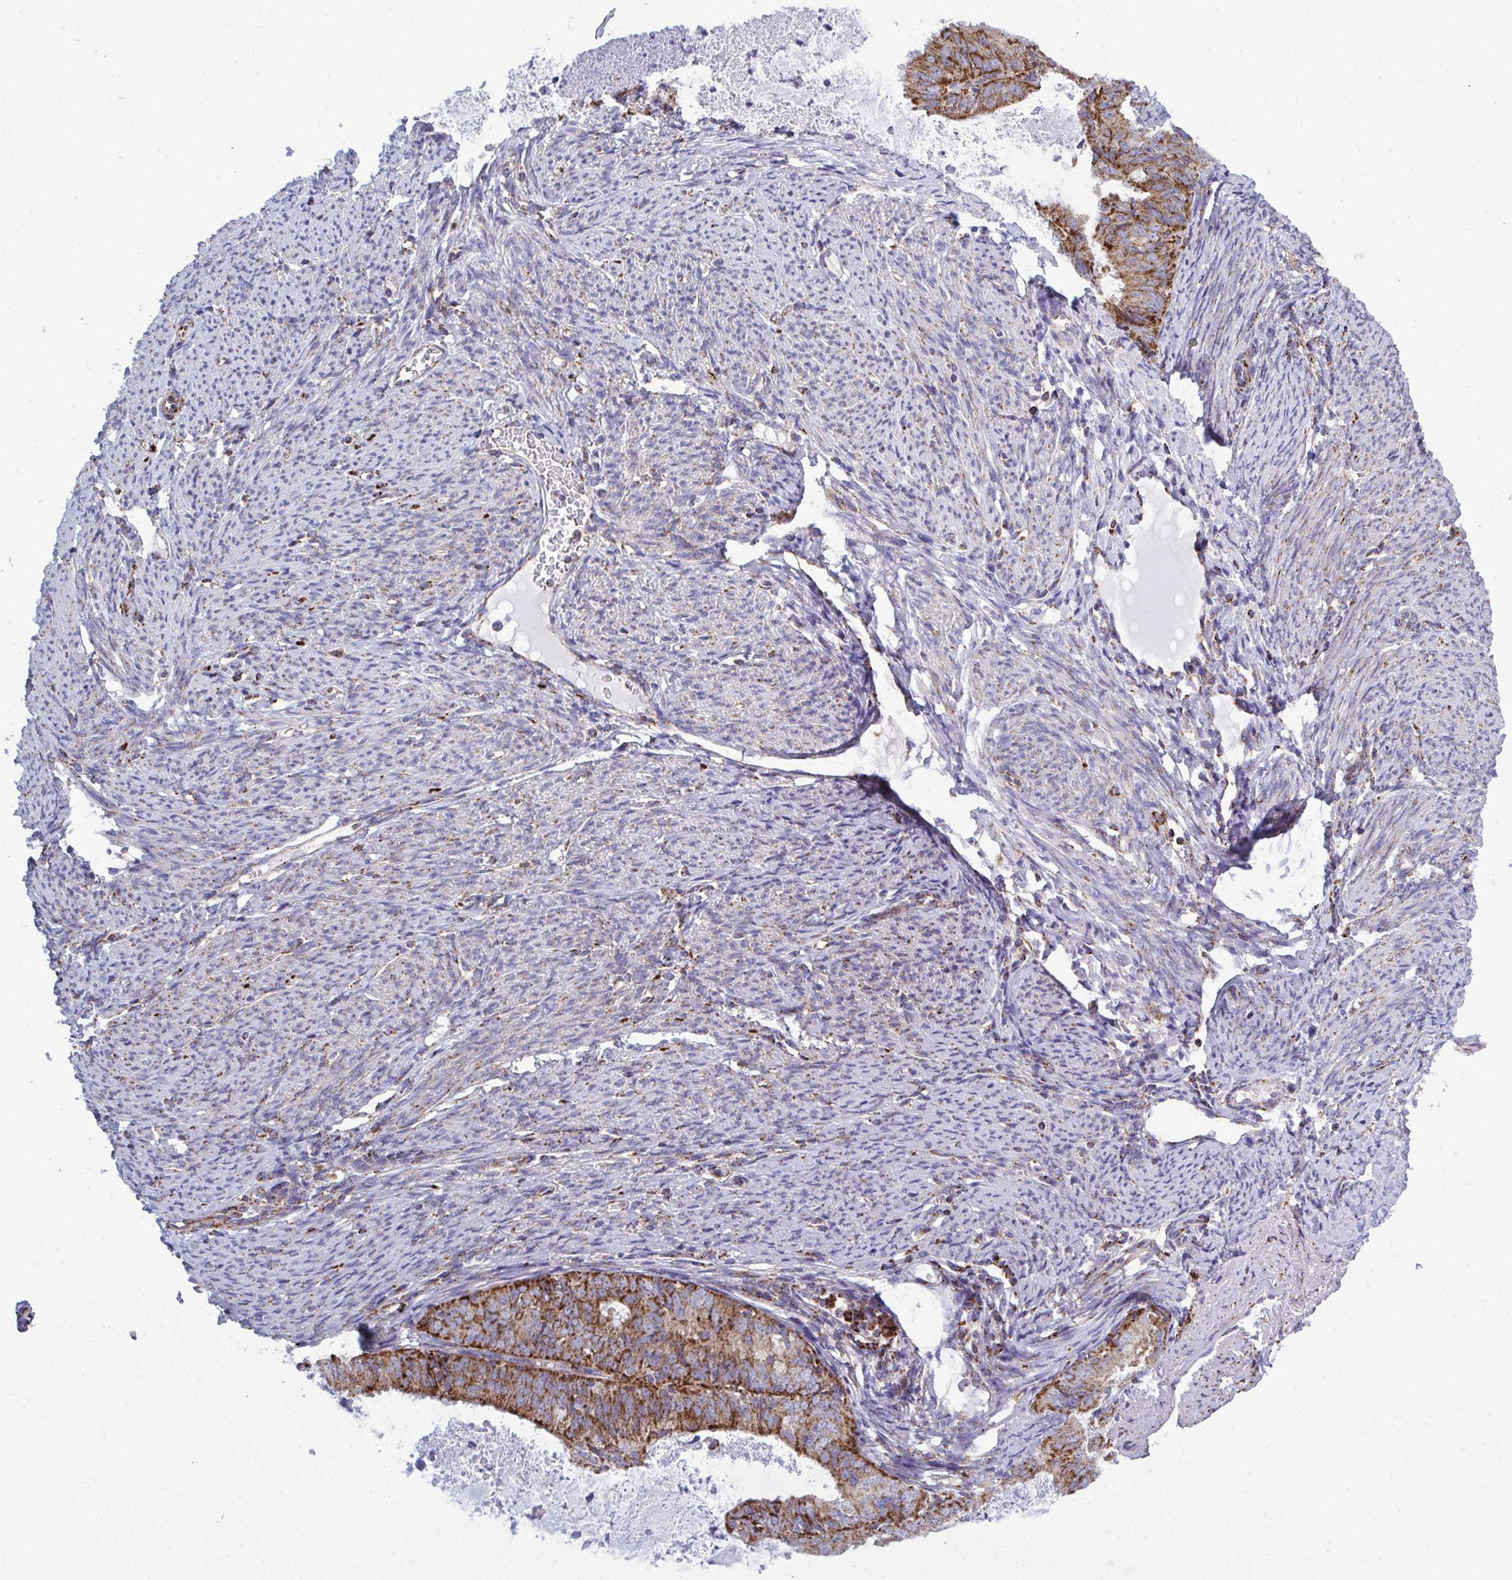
{"staining": {"intensity": "strong", "quantity": ">75%", "location": "cytoplasmic/membranous"}, "tissue": "endometrial cancer", "cell_type": "Tumor cells", "image_type": "cancer", "snomed": [{"axis": "morphology", "description": "Adenocarcinoma, NOS"}, {"axis": "topography", "description": "Endometrium"}], "caption": "Endometrial cancer (adenocarcinoma) stained for a protein (brown) exhibits strong cytoplasmic/membranous positive expression in about >75% of tumor cells.", "gene": "CSDE1", "patient": {"sex": "female", "age": 57}}